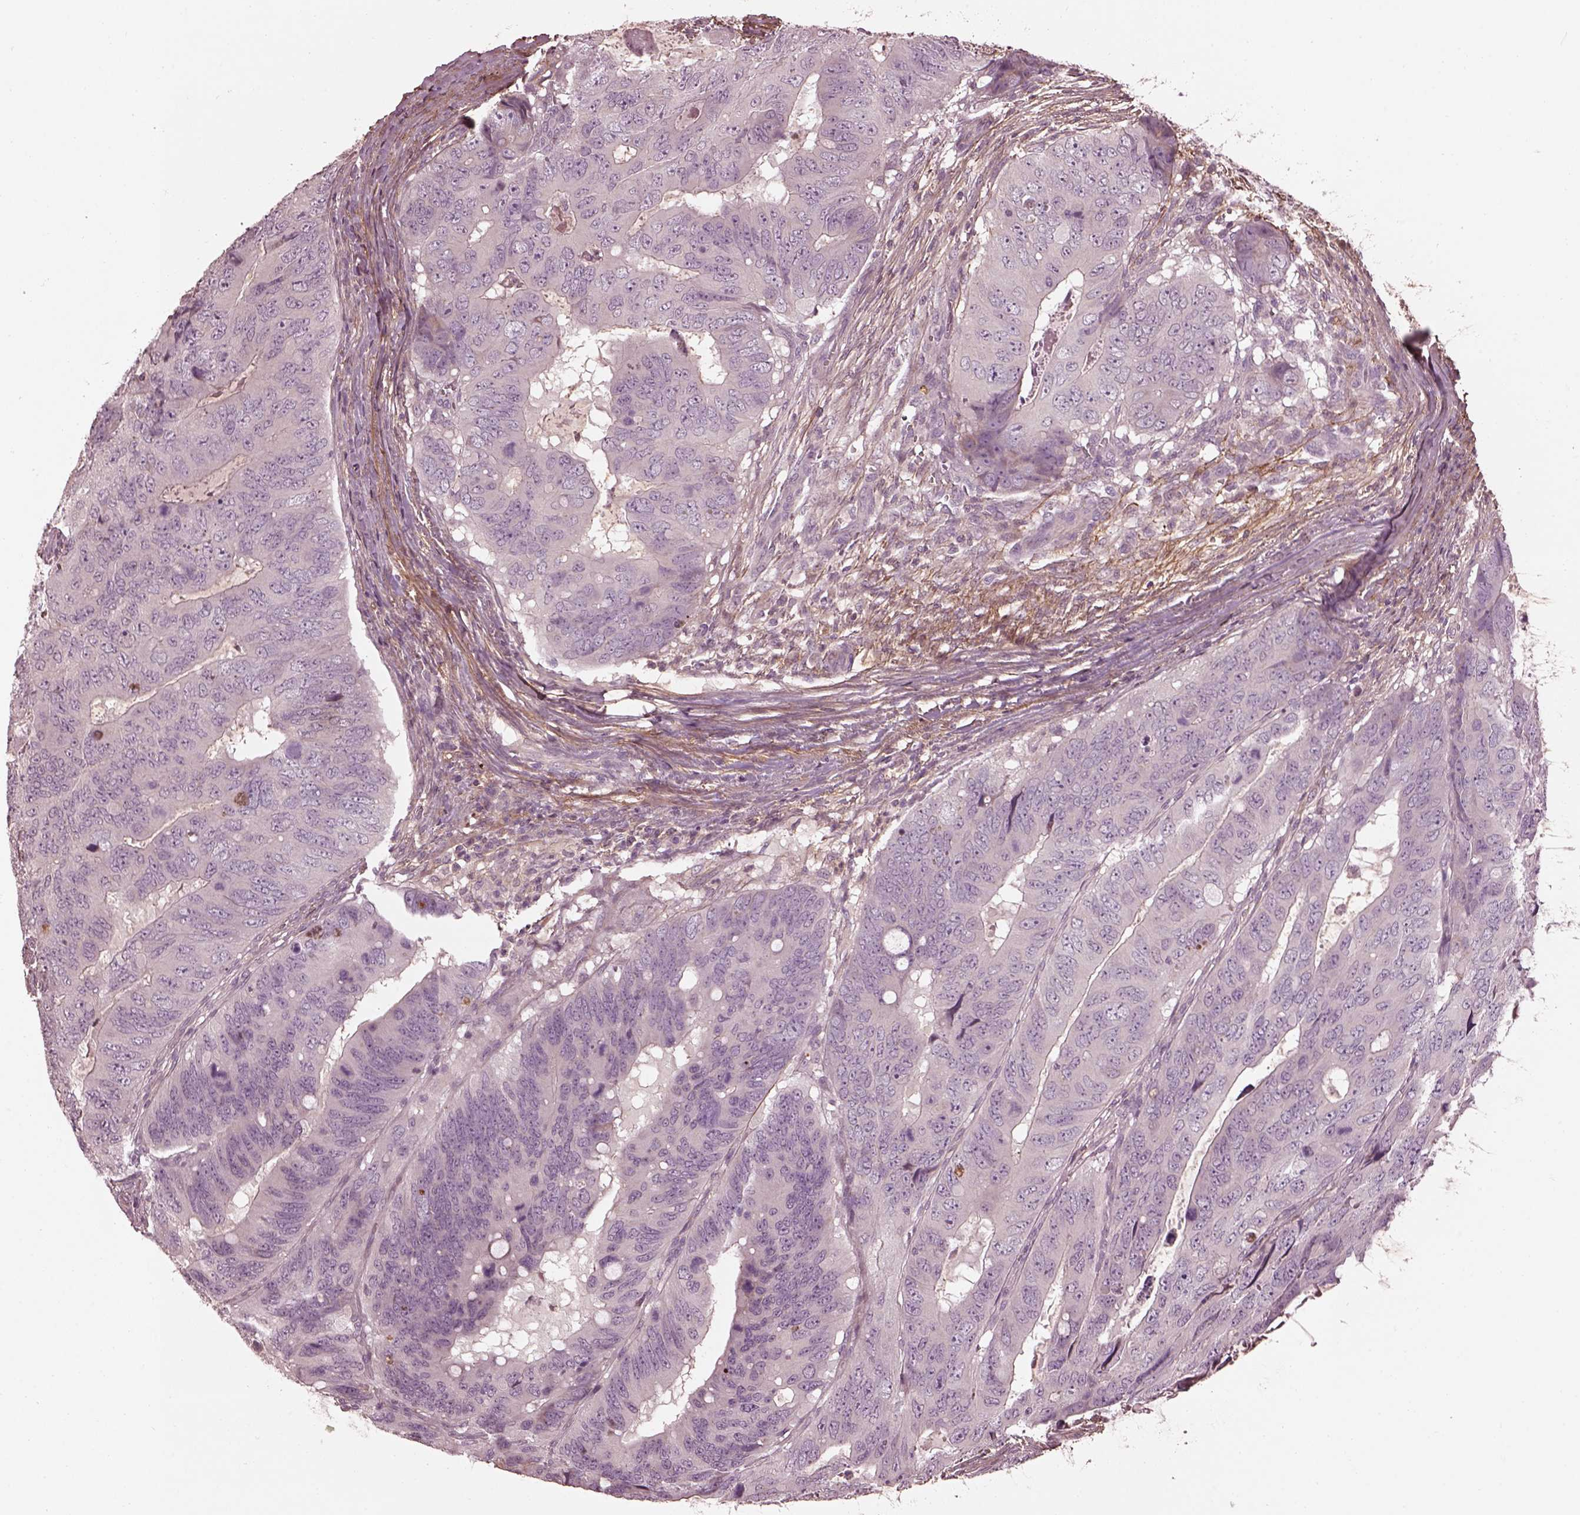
{"staining": {"intensity": "negative", "quantity": "none", "location": "none"}, "tissue": "colorectal cancer", "cell_type": "Tumor cells", "image_type": "cancer", "snomed": [{"axis": "morphology", "description": "Adenocarcinoma, NOS"}, {"axis": "topography", "description": "Colon"}], "caption": "IHC micrograph of neoplastic tissue: human colorectal cancer (adenocarcinoma) stained with DAB (3,3'-diaminobenzidine) displays no significant protein expression in tumor cells.", "gene": "EFEMP1", "patient": {"sex": "male", "age": 79}}